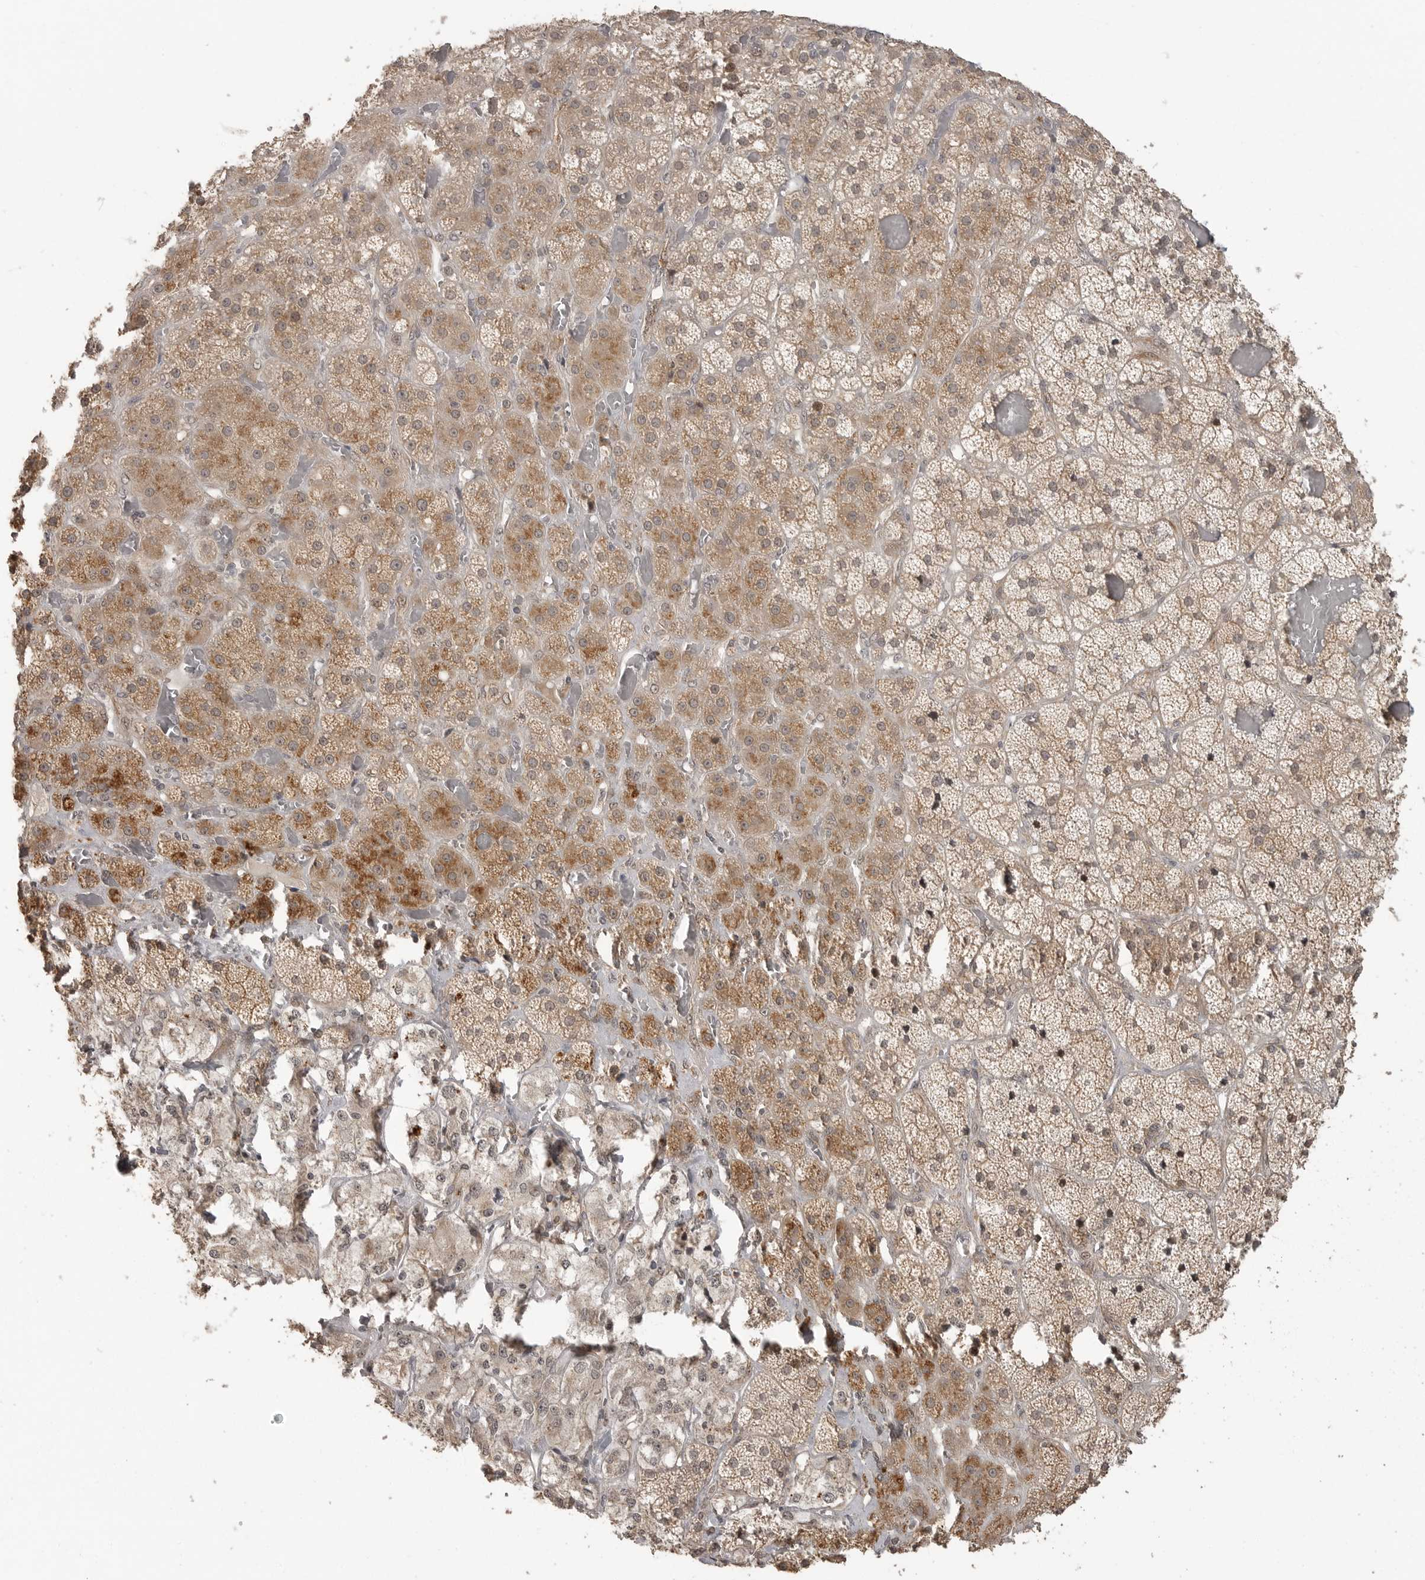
{"staining": {"intensity": "moderate", "quantity": "25%-75%", "location": "cytoplasmic/membranous"}, "tissue": "adrenal gland", "cell_type": "Glandular cells", "image_type": "normal", "snomed": [{"axis": "morphology", "description": "Normal tissue, NOS"}, {"axis": "topography", "description": "Adrenal gland"}], "caption": "Moderate cytoplasmic/membranous protein positivity is present in approximately 25%-75% of glandular cells in adrenal gland.", "gene": "SMG8", "patient": {"sex": "male", "age": 57}}